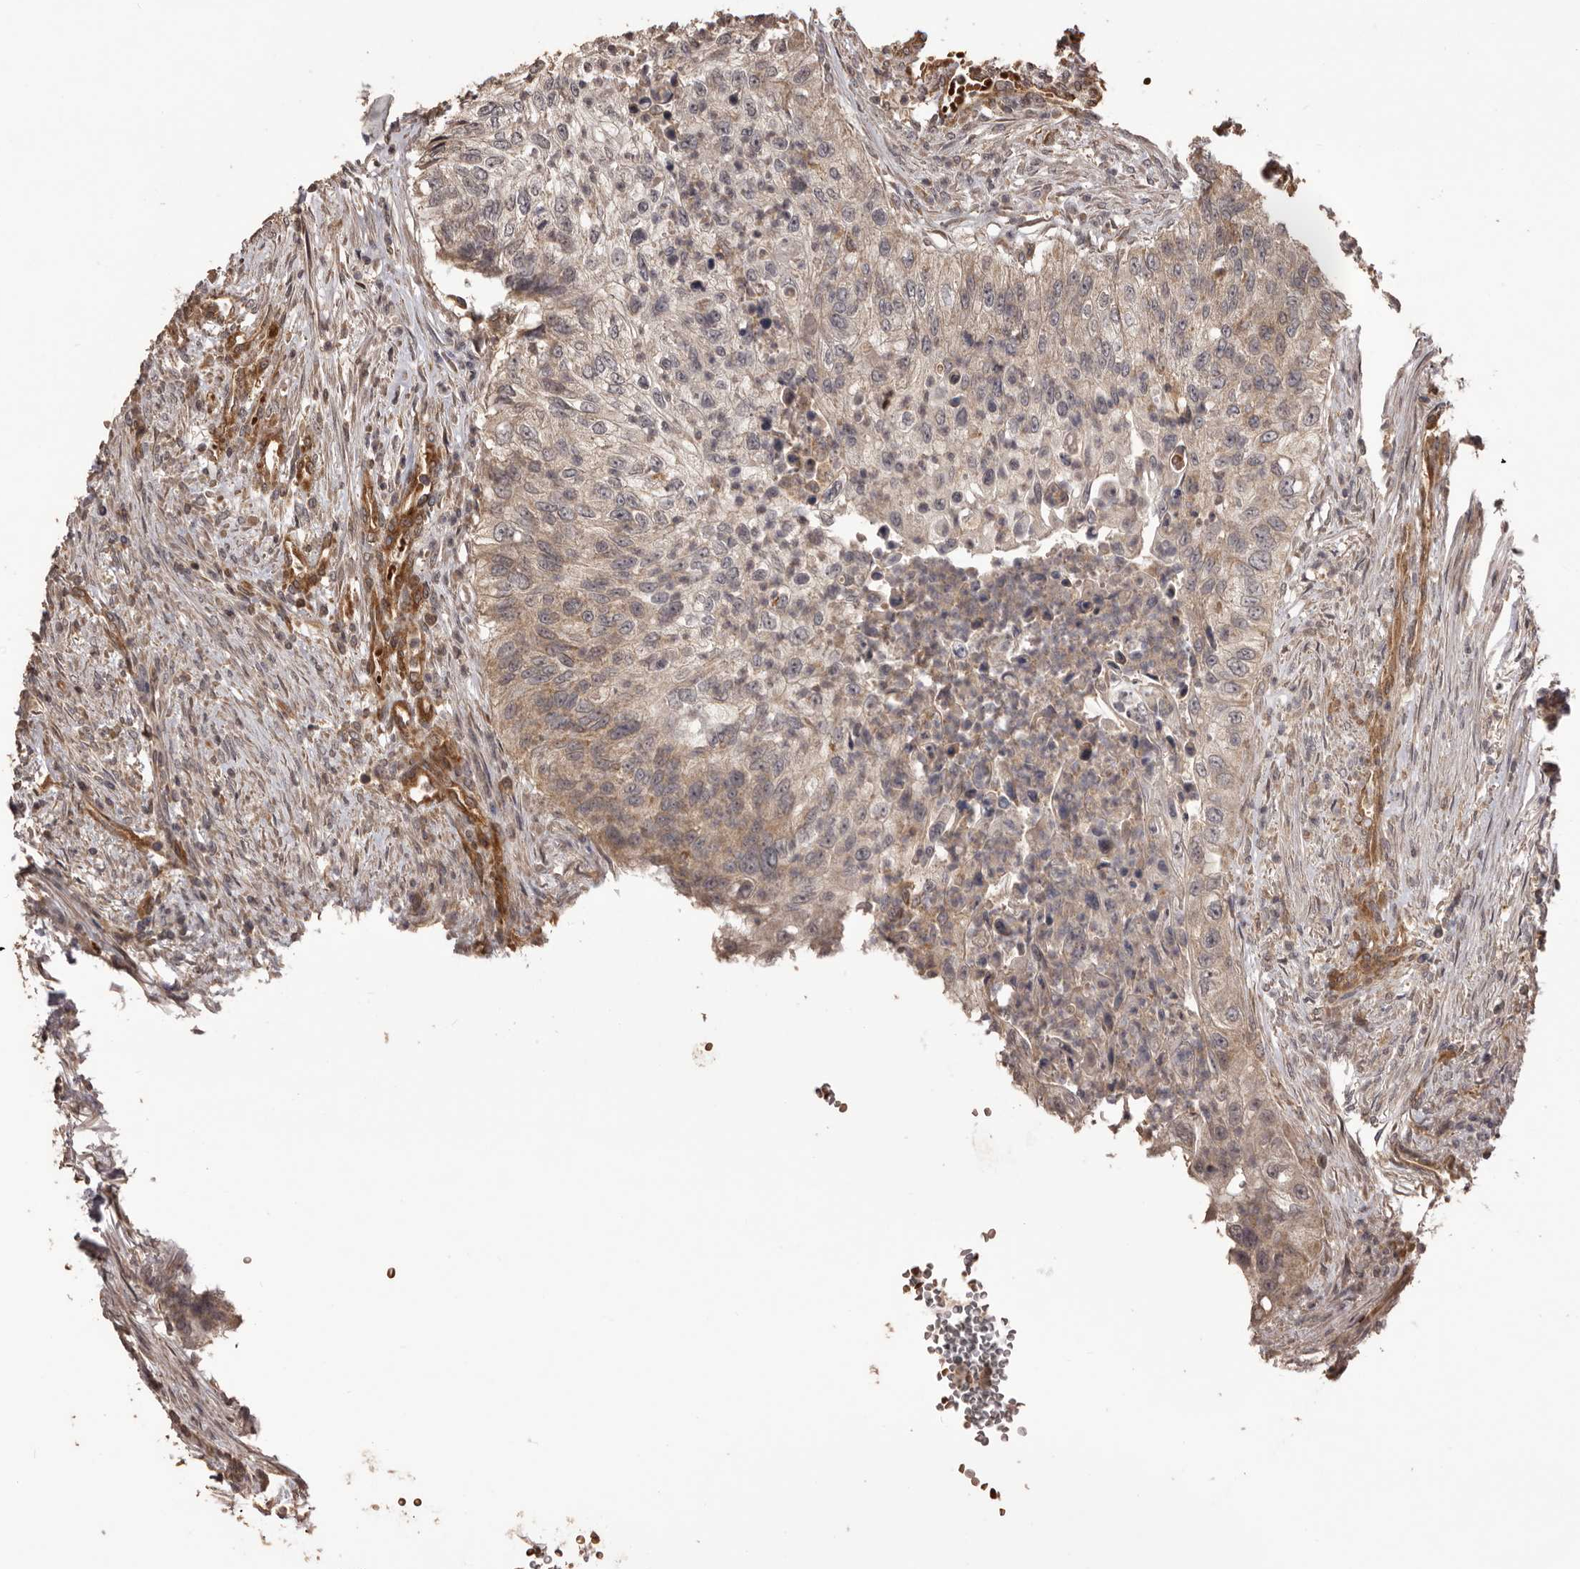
{"staining": {"intensity": "moderate", "quantity": ">75%", "location": "cytoplasmic/membranous"}, "tissue": "urothelial cancer", "cell_type": "Tumor cells", "image_type": "cancer", "snomed": [{"axis": "morphology", "description": "Urothelial carcinoma, High grade"}, {"axis": "topography", "description": "Urinary bladder"}], "caption": "This is a histology image of immunohistochemistry (IHC) staining of urothelial cancer, which shows moderate staining in the cytoplasmic/membranous of tumor cells.", "gene": "QRSL1", "patient": {"sex": "female", "age": 60}}